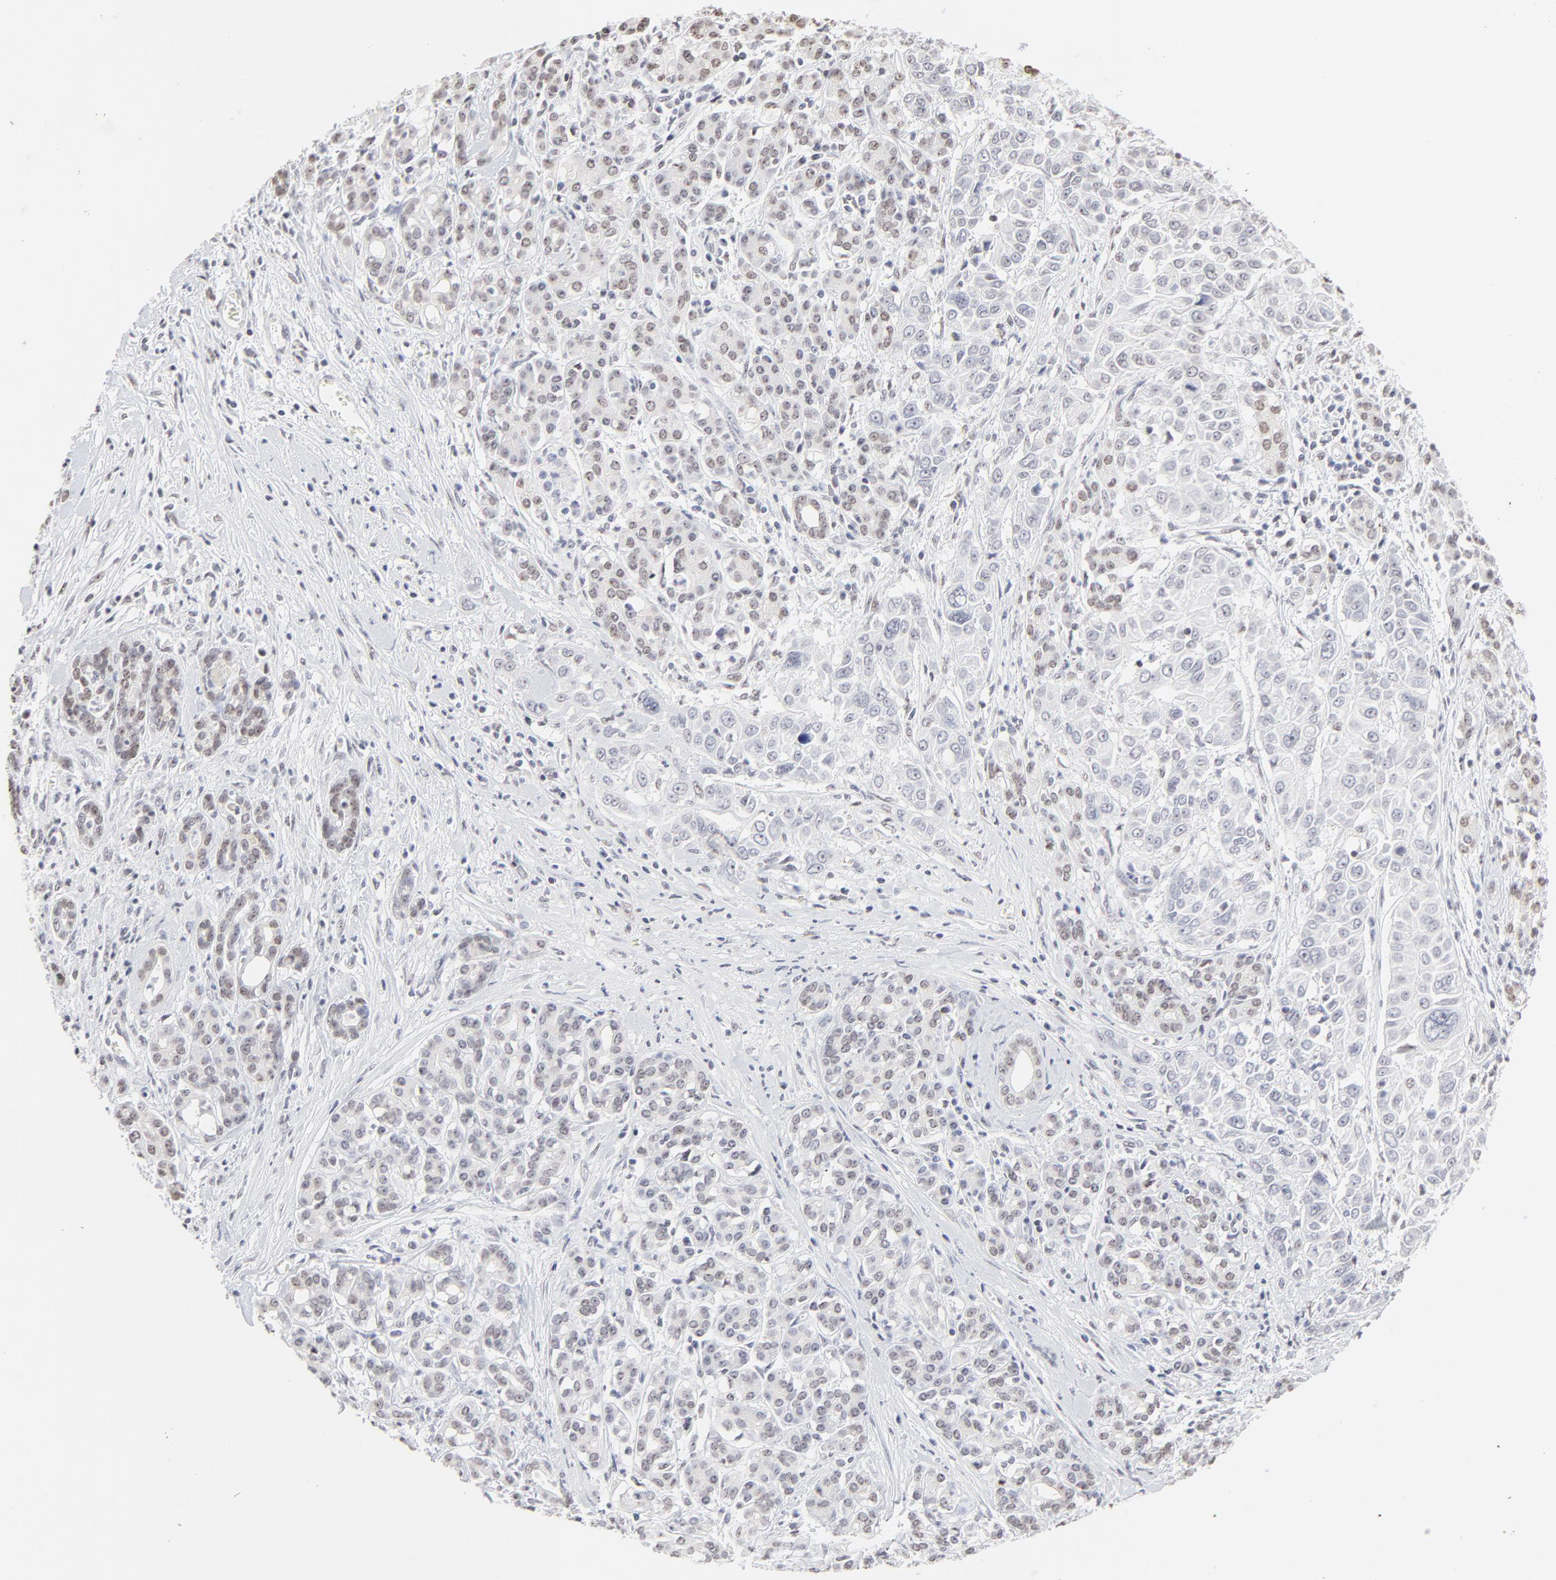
{"staining": {"intensity": "negative", "quantity": "none", "location": "none"}, "tissue": "pancreatic cancer", "cell_type": "Tumor cells", "image_type": "cancer", "snomed": [{"axis": "morphology", "description": "Adenocarcinoma, NOS"}, {"axis": "topography", "description": "Pancreas"}], "caption": "Immunohistochemistry (IHC) micrograph of neoplastic tissue: human pancreatic cancer stained with DAB reveals no significant protein staining in tumor cells. The staining was performed using DAB (3,3'-diaminobenzidine) to visualize the protein expression in brown, while the nuclei were stained in blue with hematoxylin (Magnification: 20x).", "gene": "NFIL3", "patient": {"sex": "female", "age": 52}}